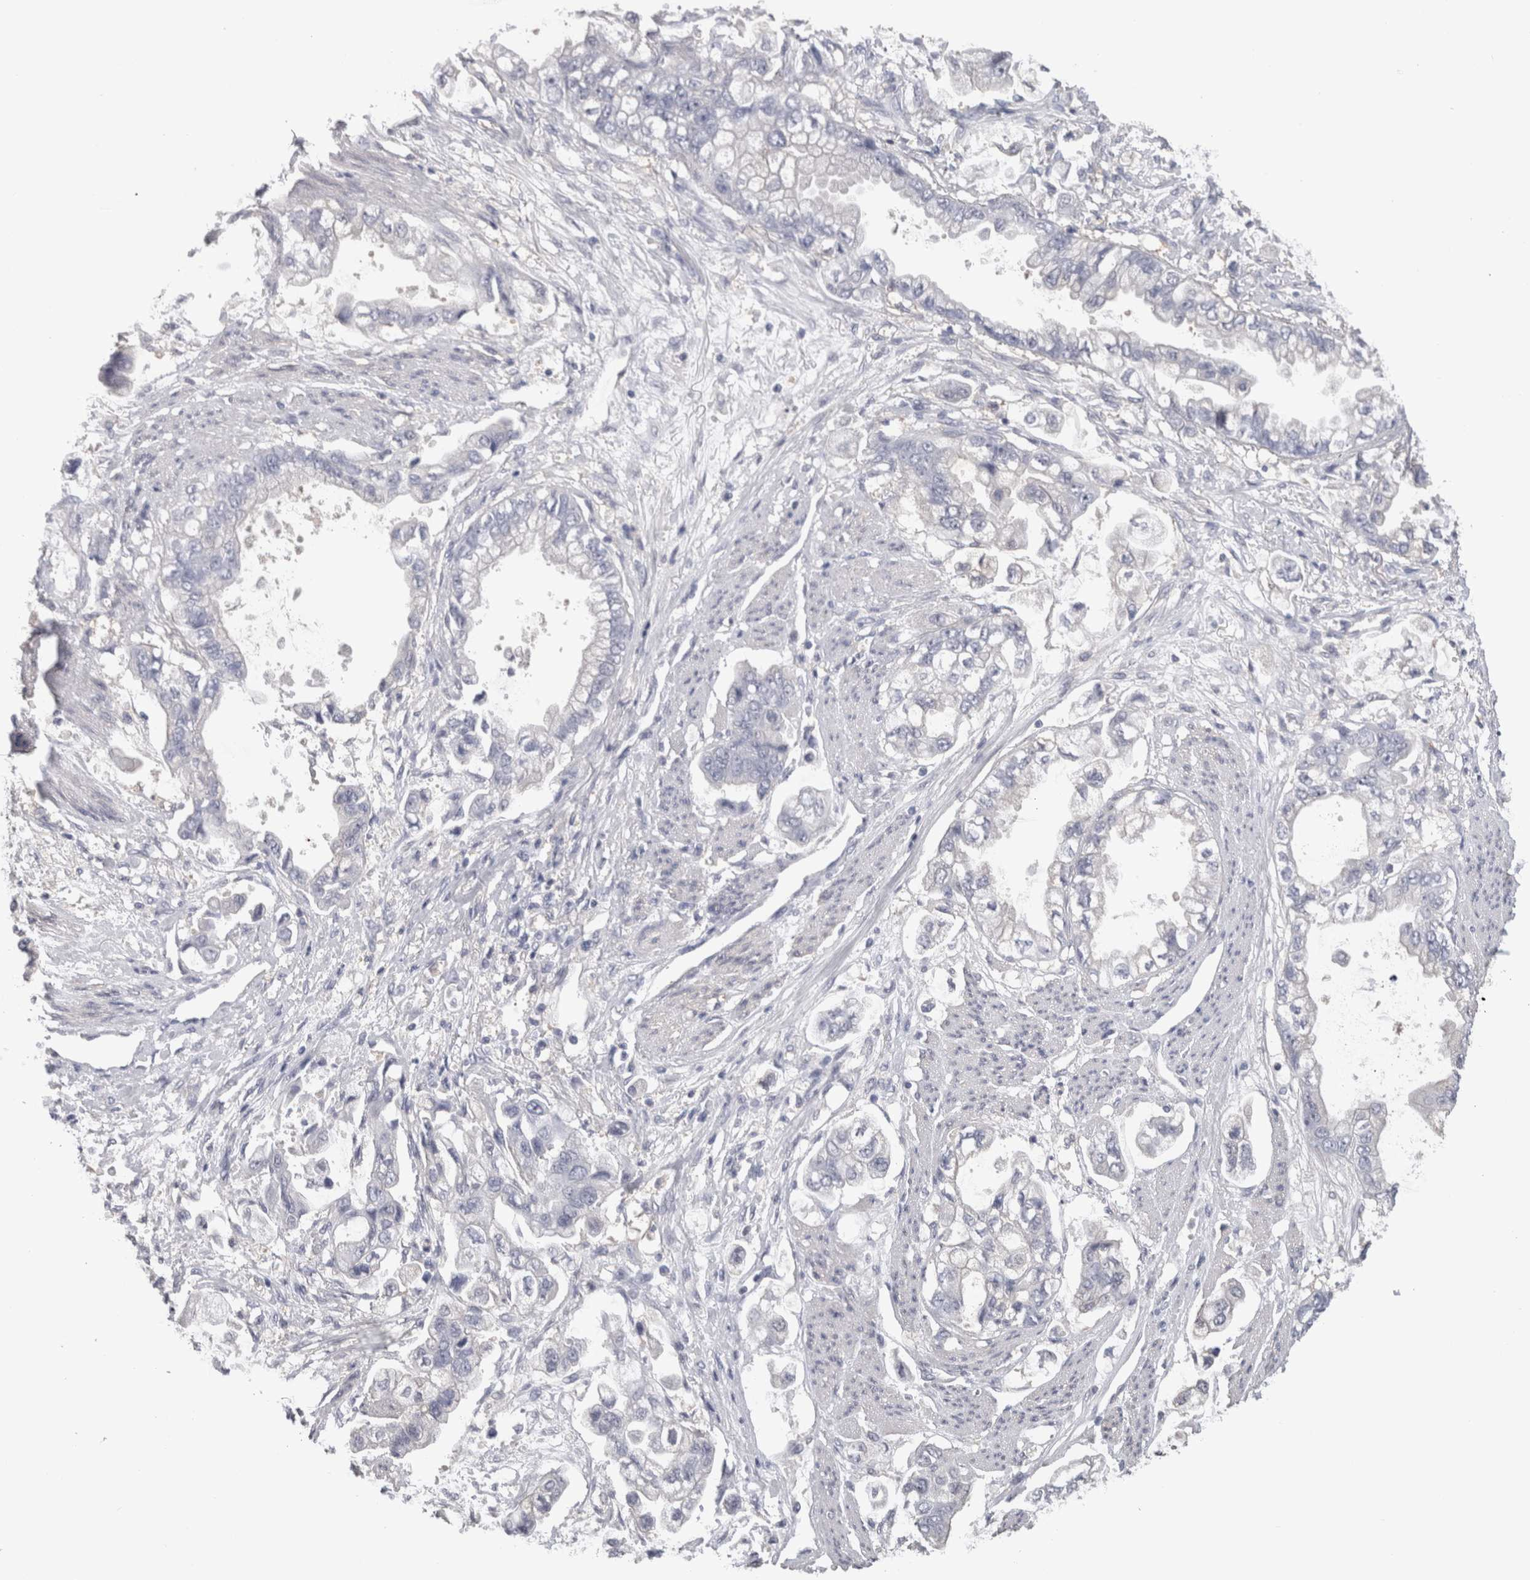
{"staining": {"intensity": "negative", "quantity": "none", "location": "none"}, "tissue": "stomach cancer", "cell_type": "Tumor cells", "image_type": "cancer", "snomed": [{"axis": "morphology", "description": "Adenocarcinoma, NOS"}, {"axis": "topography", "description": "Stomach"}], "caption": "This is an IHC photomicrograph of stomach cancer (adenocarcinoma). There is no positivity in tumor cells.", "gene": "SCRN1", "patient": {"sex": "male", "age": 62}}